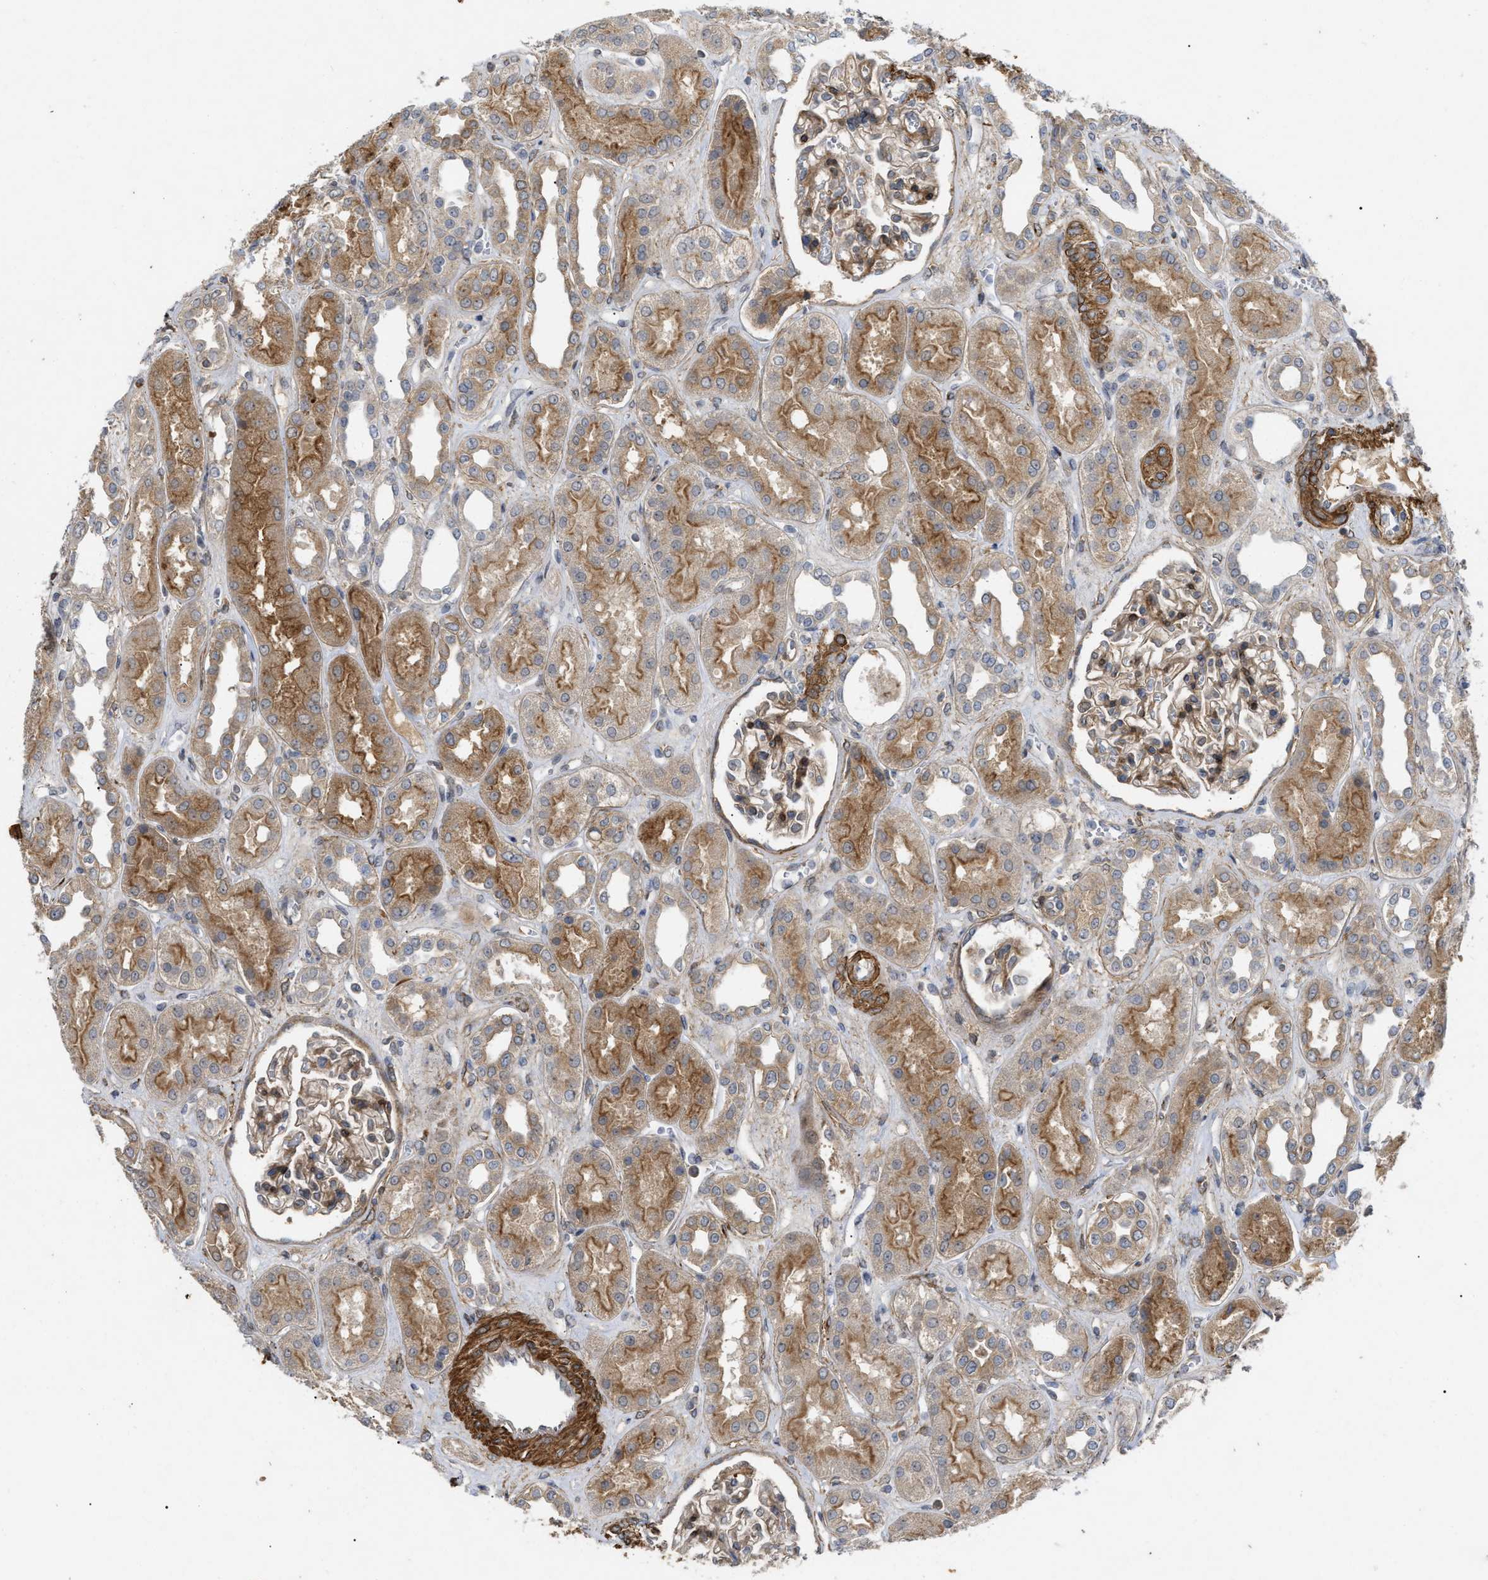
{"staining": {"intensity": "weak", "quantity": ">75%", "location": "cytoplasmic/membranous"}, "tissue": "kidney", "cell_type": "Cells in glomeruli", "image_type": "normal", "snomed": [{"axis": "morphology", "description": "Normal tissue, NOS"}, {"axis": "topography", "description": "Kidney"}], "caption": "Cells in glomeruli exhibit low levels of weak cytoplasmic/membranous expression in approximately >75% of cells in unremarkable human kidney. (DAB (3,3'-diaminobenzidine) IHC, brown staining for protein, blue staining for nuclei).", "gene": "ST6GALNAC6", "patient": {"sex": "male", "age": 59}}